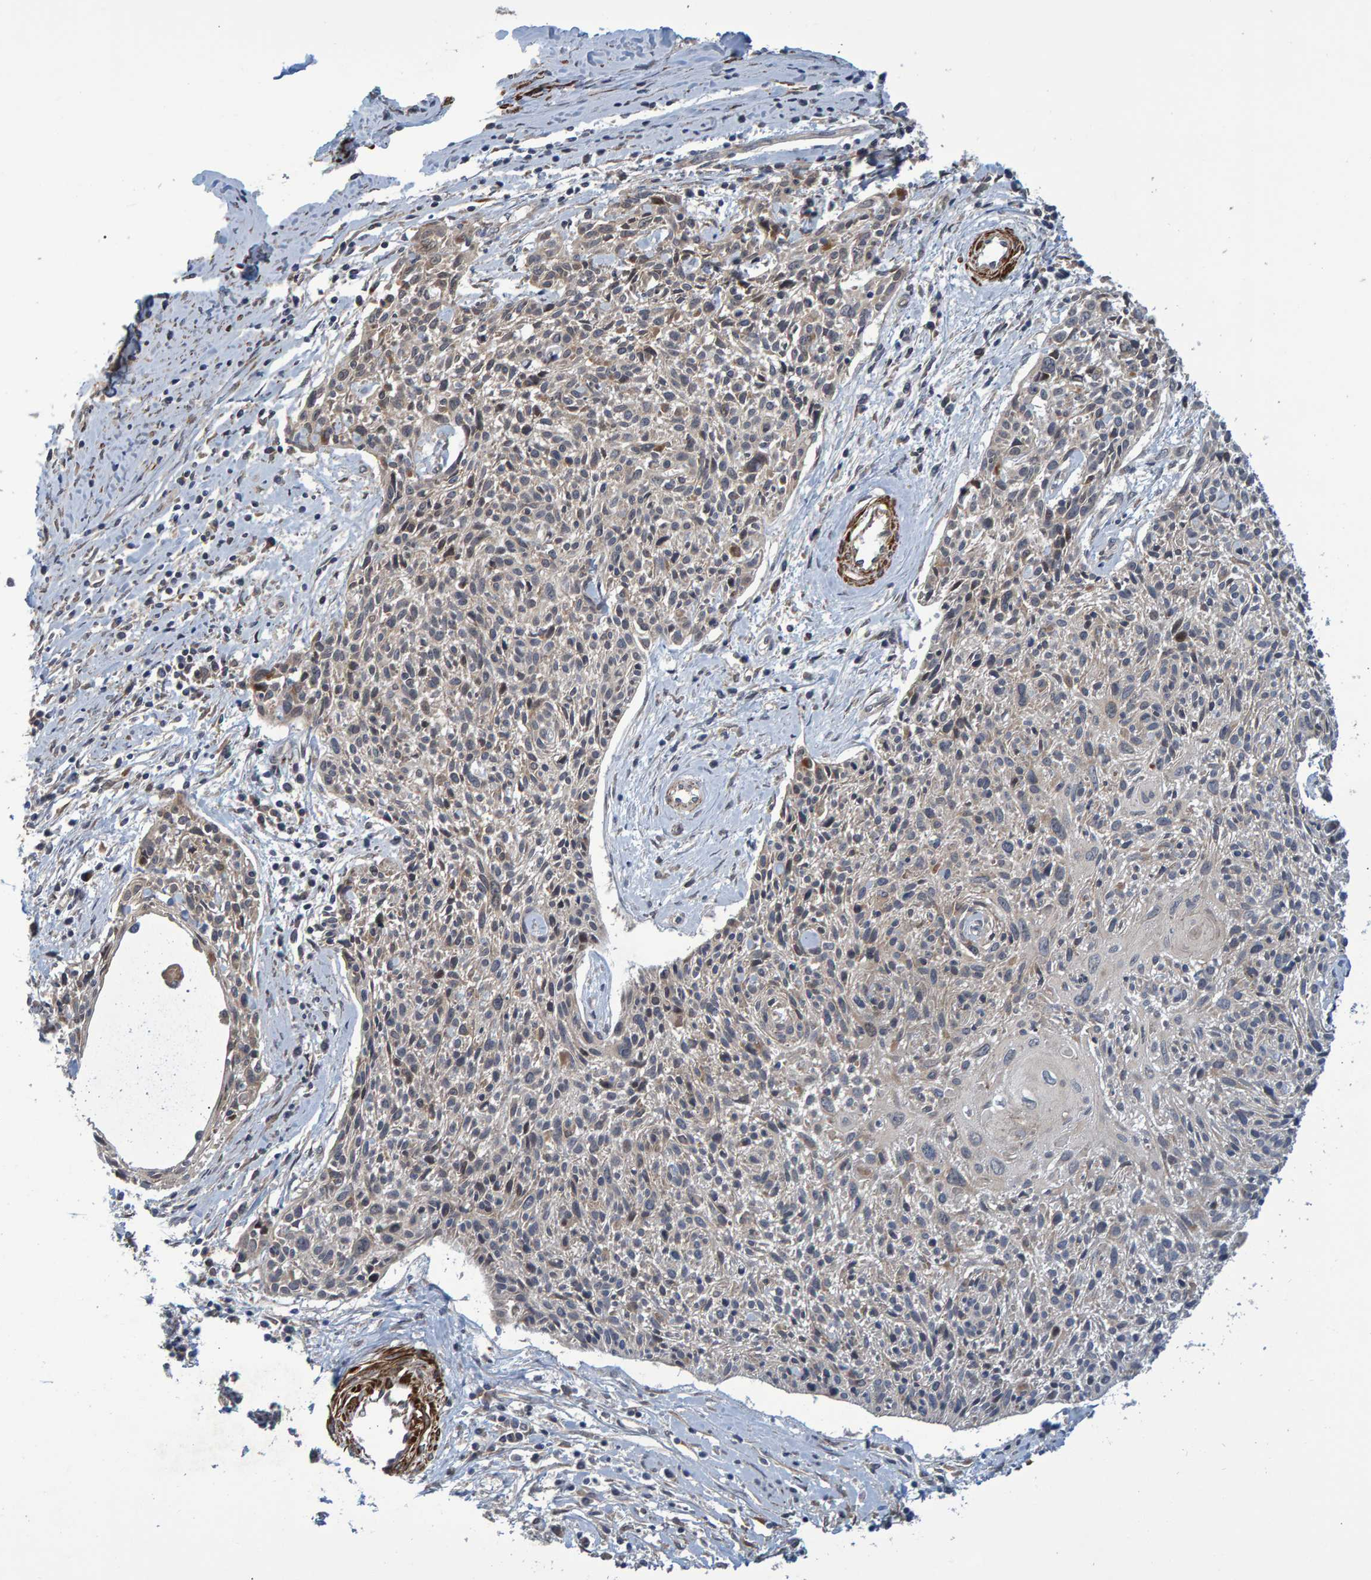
{"staining": {"intensity": "weak", "quantity": "<25%", "location": "cytoplasmic/membranous"}, "tissue": "cervical cancer", "cell_type": "Tumor cells", "image_type": "cancer", "snomed": [{"axis": "morphology", "description": "Squamous cell carcinoma, NOS"}, {"axis": "topography", "description": "Cervix"}], "caption": "This is an immunohistochemistry (IHC) histopathology image of squamous cell carcinoma (cervical). There is no expression in tumor cells.", "gene": "ATP6V1H", "patient": {"sex": "female", "age": 51}}